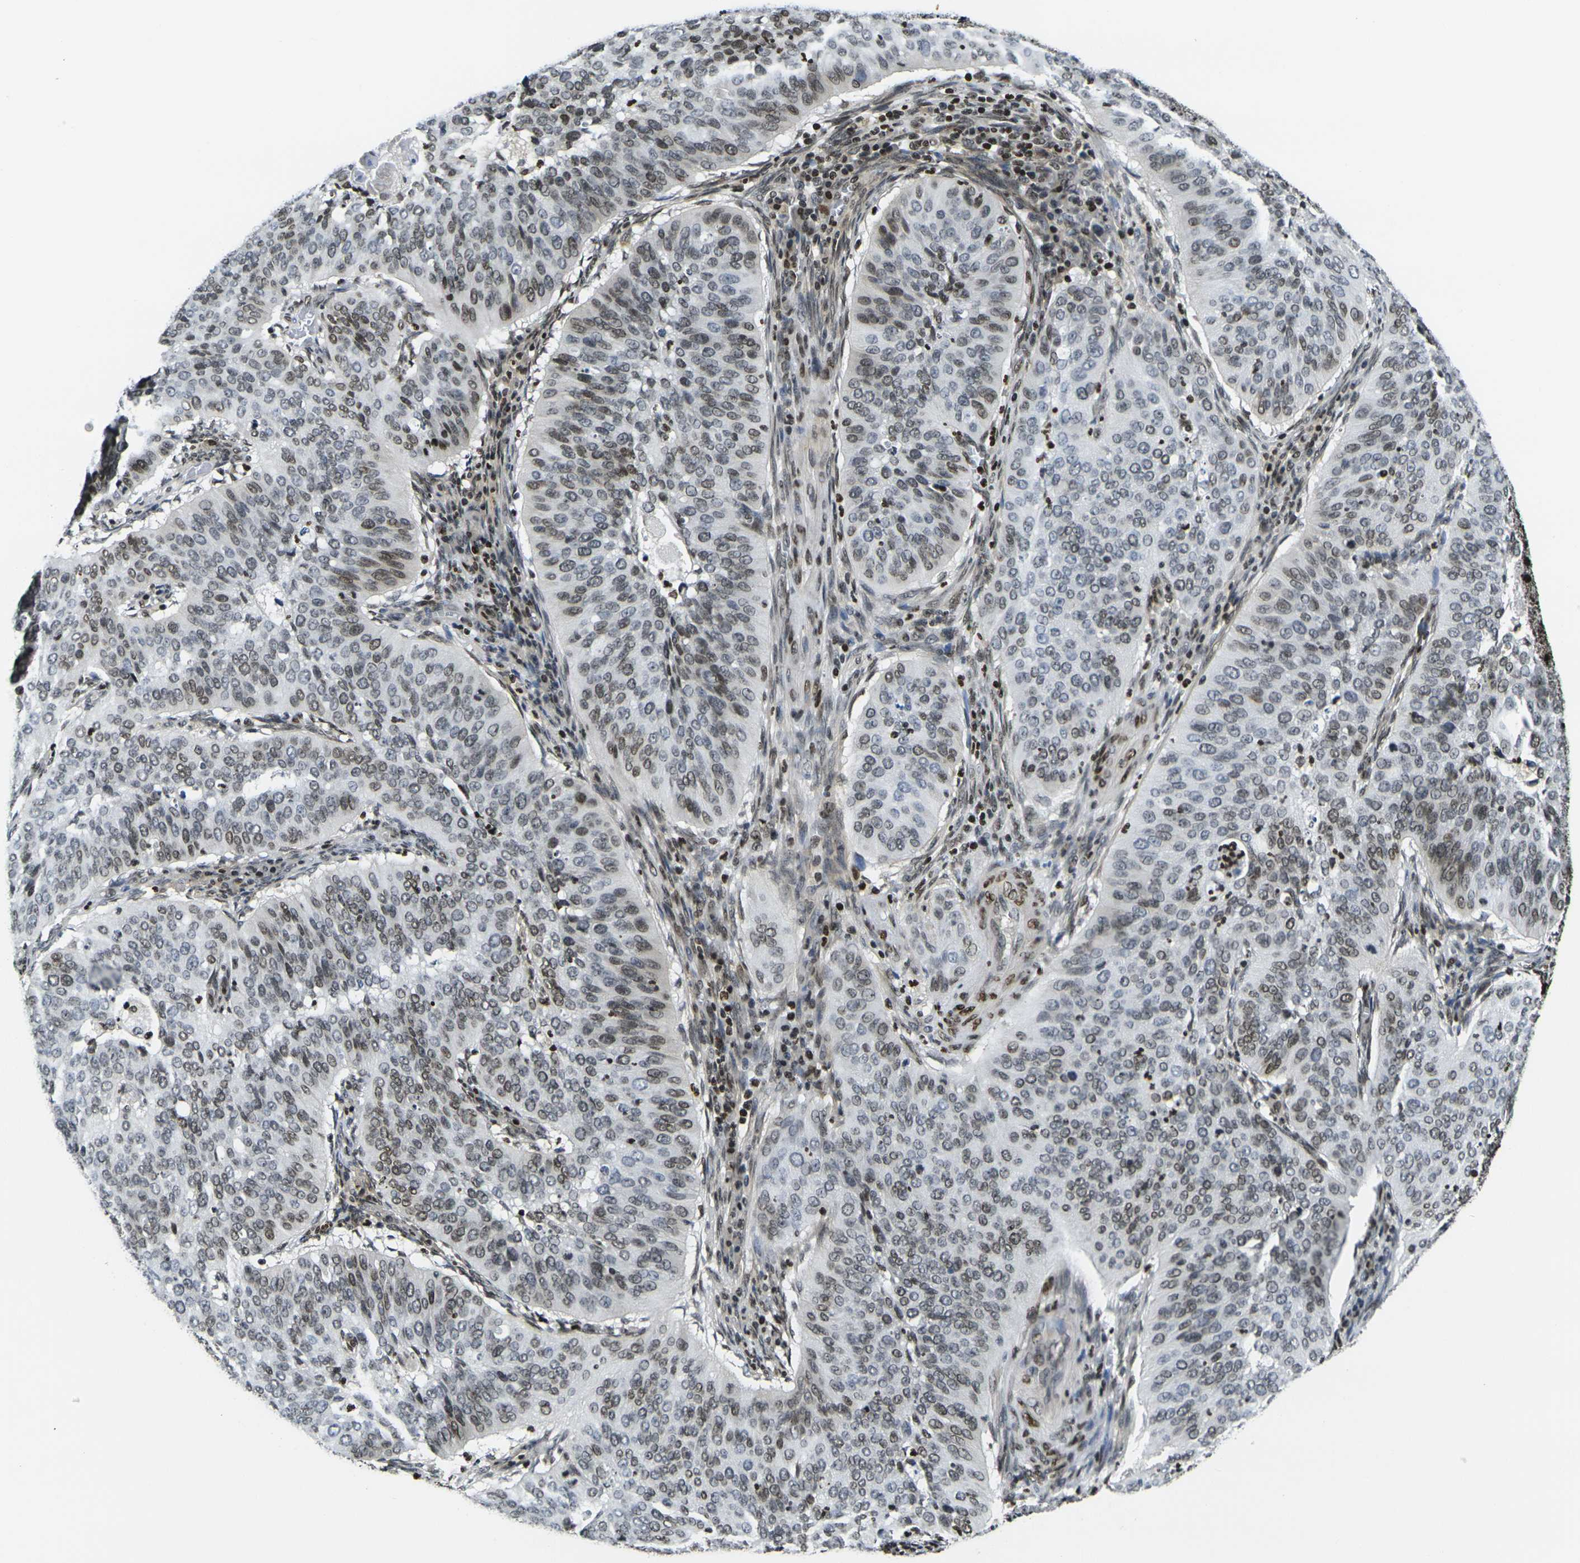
{"staining": {"intensity": "weak", "quantity": "25%-75%", "location": "nuclear"}, "tissue": "cervical cancer", "cell_type": "Tumor cells", "image_type": "cancer", "snomed": [{"axis": "morphology", "description": "Normal tissue, NOS"}, {"axis": "morphology", "description": "Squamous cell carcinoma, NOS"}, {"axis": "topography", "description": "Cervix"}], "caption": "Immunohistochemistry (IHC) of cervical cancer shows low levels of weak nuclear positivity in approximately 25%-75% of tumor cells. (DAB (3,3'-diaminobenzidine) IHC with brightfield microscopy, high magnification).", "gene": "H1-10", "patient": {"sex": "female", "age": 39}}